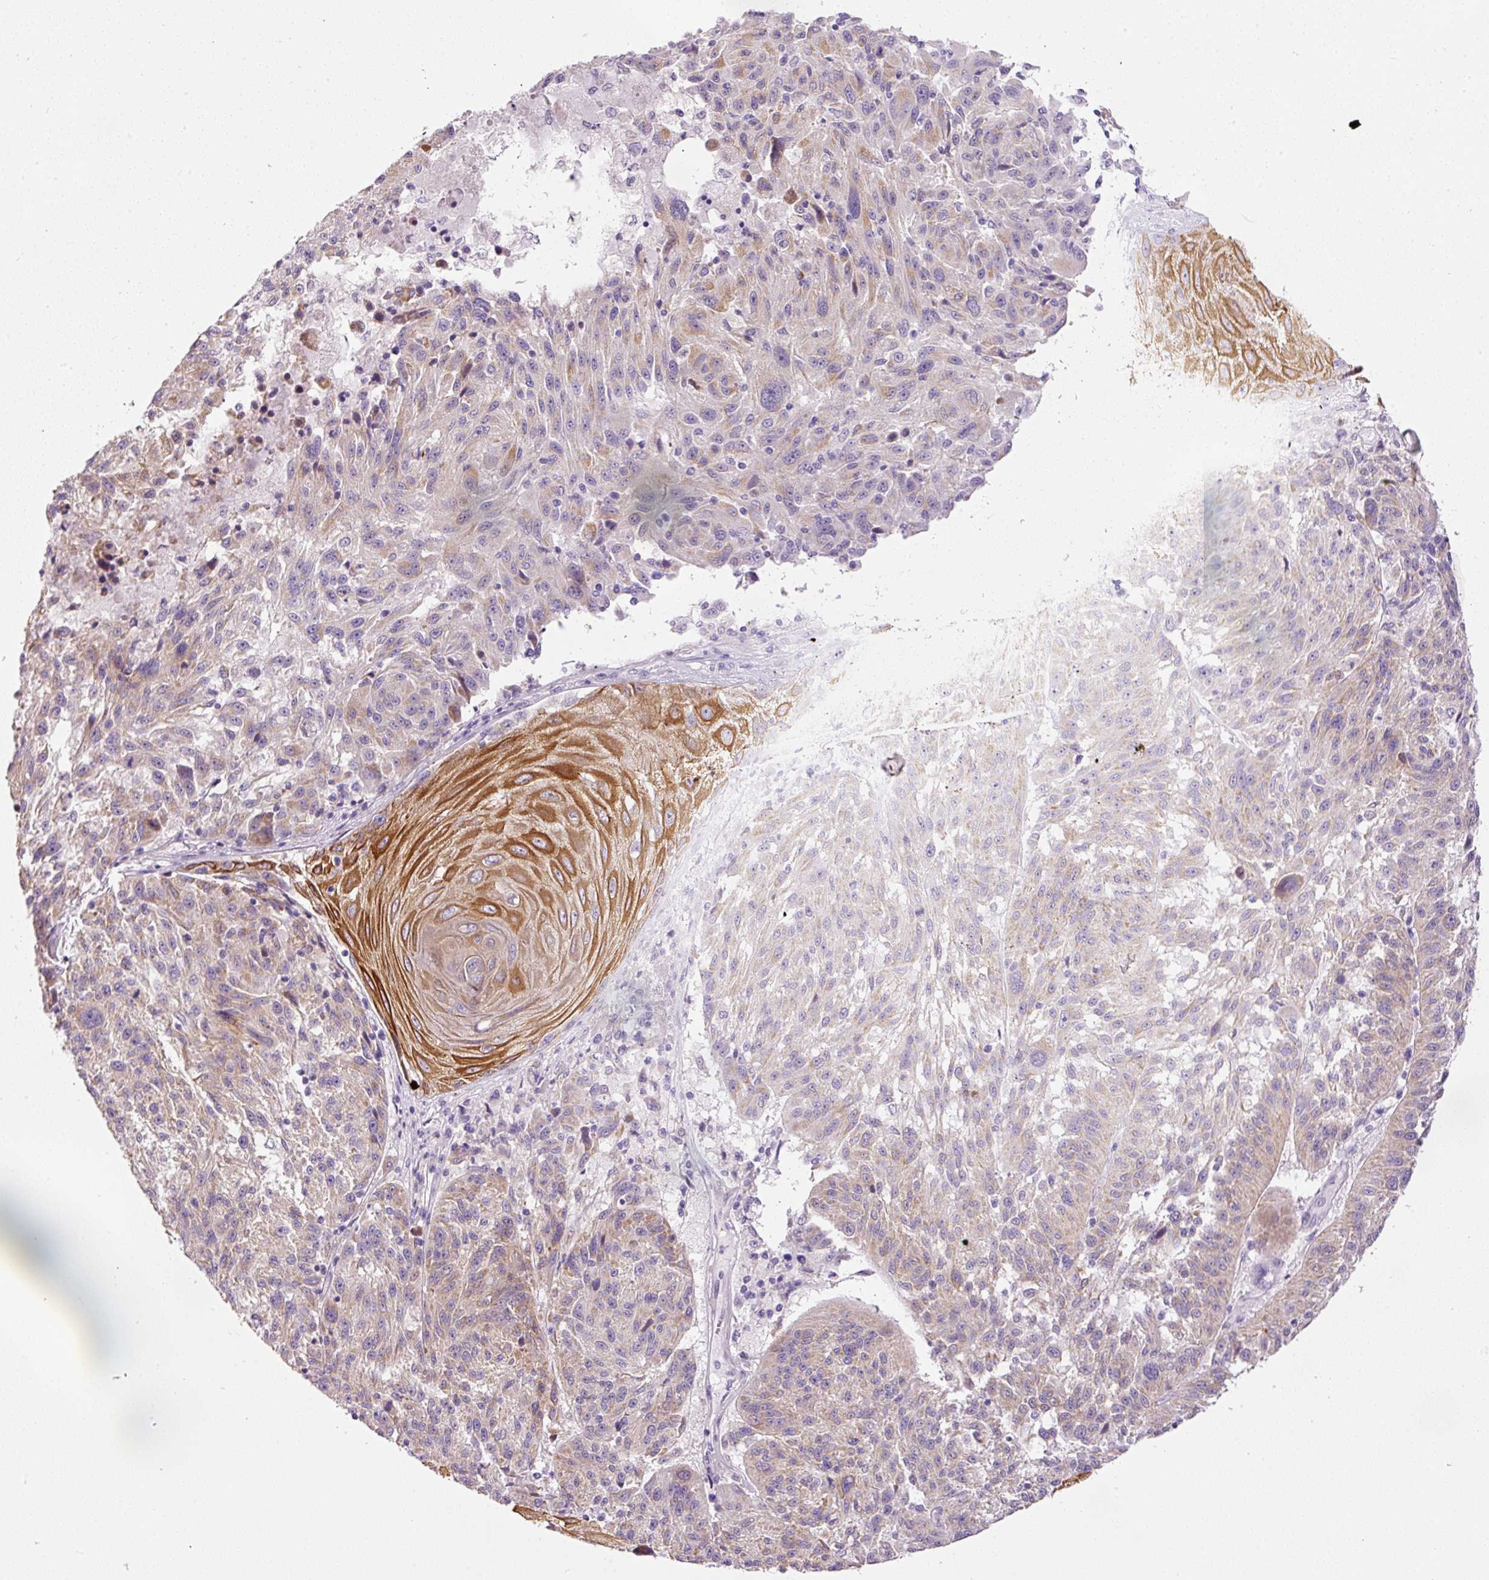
{"staining": {"intensity": "moderate", "quantity": "<25%", "location": "cytoplasmic/membranous"}, "tissue": "melanoma", "cell_type": "Tumor cells", "image_type": "cancer", "snomed": [{"axis": "morphology", "description": "Malignant melanoma, NOS"}, {"axis": "topography", "description": "Skin"}], "caption": "Immunohistochemistry histopathology image of human malignant melanoma stained for a protein (brown), which shows low levels of moderate cytoplasmic/membranous positivity in approximately <25% of tumor cells.", "gene": "SRC", "patient": {"sex": "male", "age": 53}}